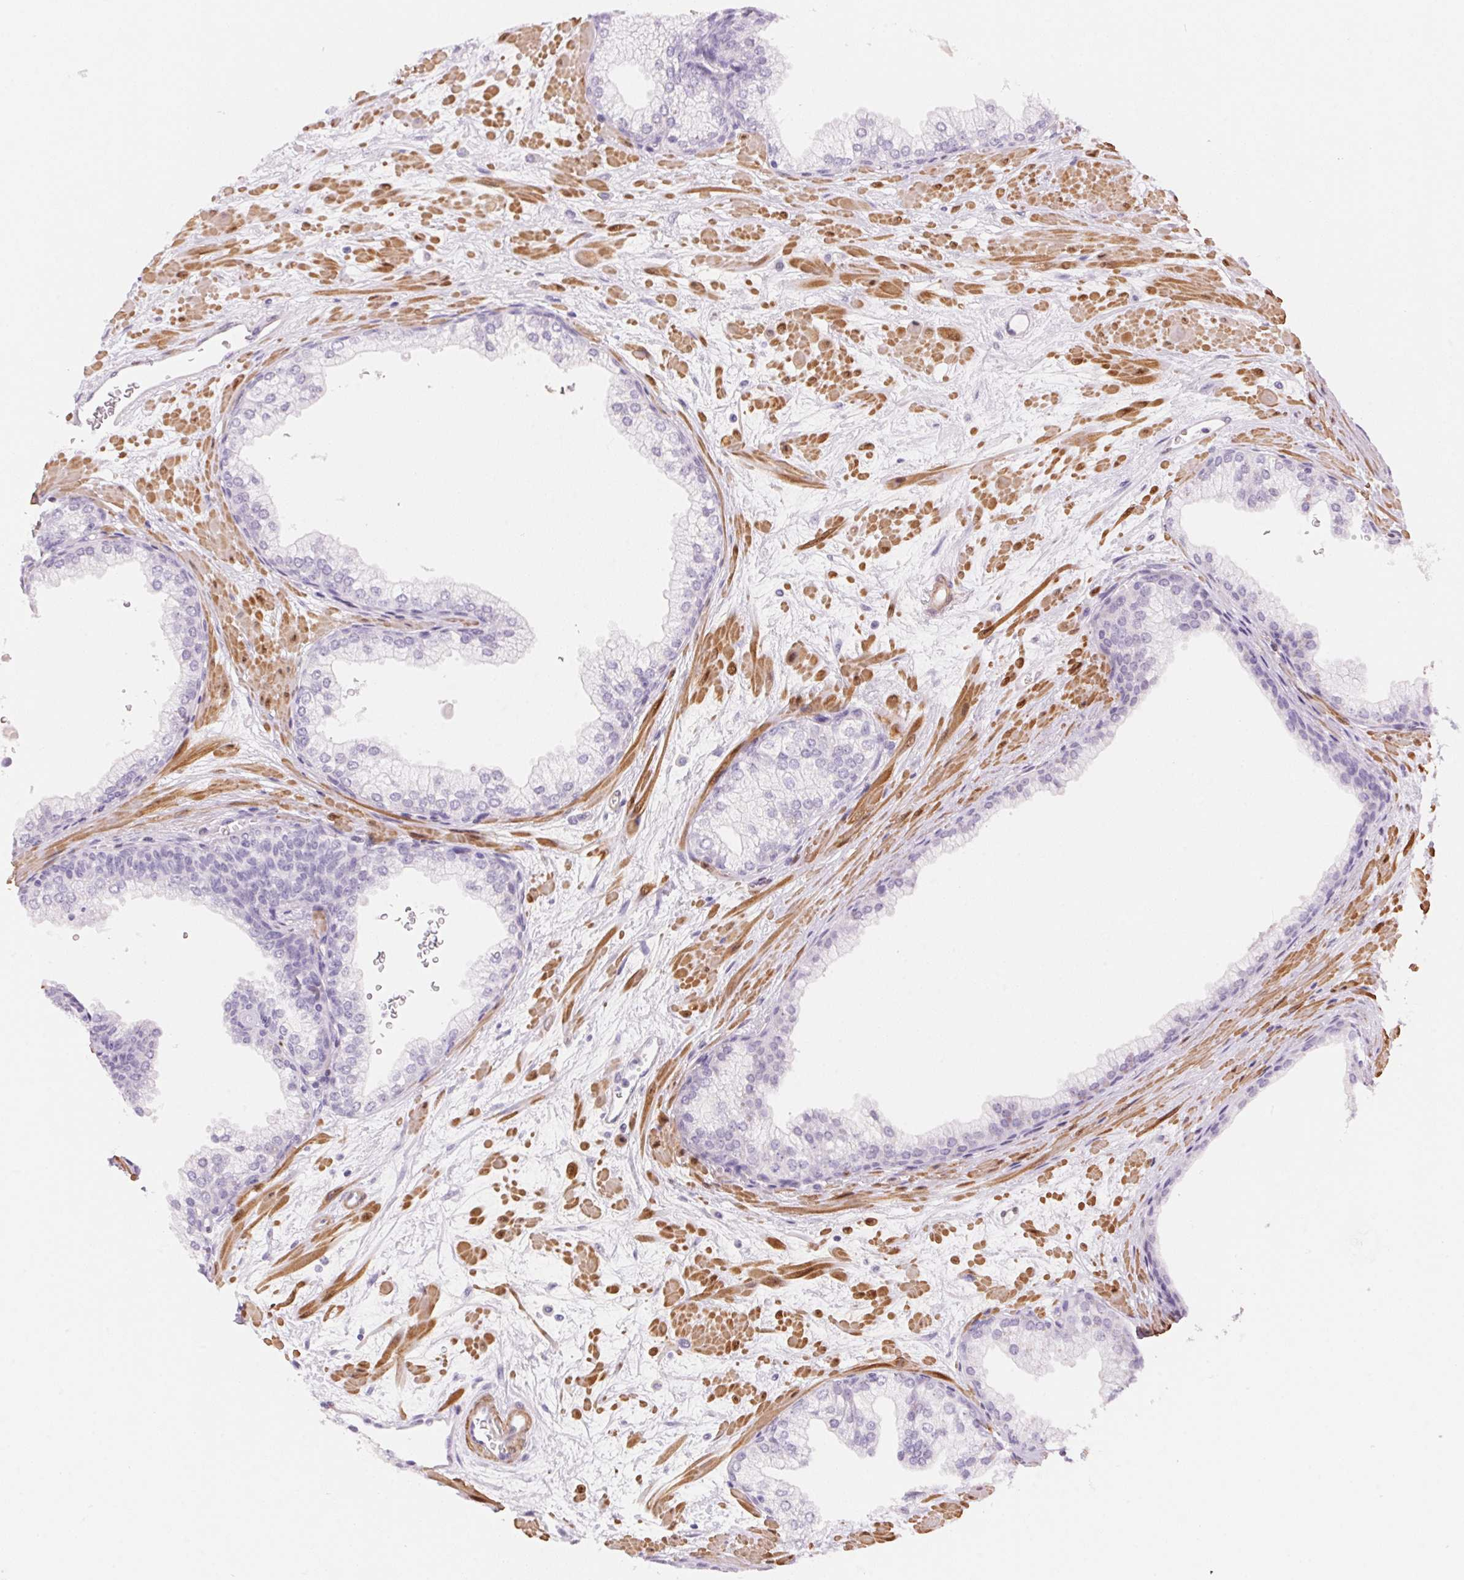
{"staining": {"intensity": "negative", "quantity": "none", "location": "none"}, "tissue": "prostate", "cell_type": "Glandular cells", "image_type": "normal", "snomed": [{"axis": "morphology", "description": "Normal tissue, NOS"}, {"axis": "topography", "description": "Prostate"}, {"axis": "topography", "description": "Peripheral nerve tissue"}], "caption": "Immunohistochemical staining of normal prostate exhibits no significant staining in glandular cells. (Stains: DAB (3,3'-diaminobenzidine) immunohistochemistry (IHC) with hematoxylin counter stain, Microscopy: brightfield microscopy at high magnification).", "gene": "SMTN", "patient": {"sex": "male", "age": 61}}